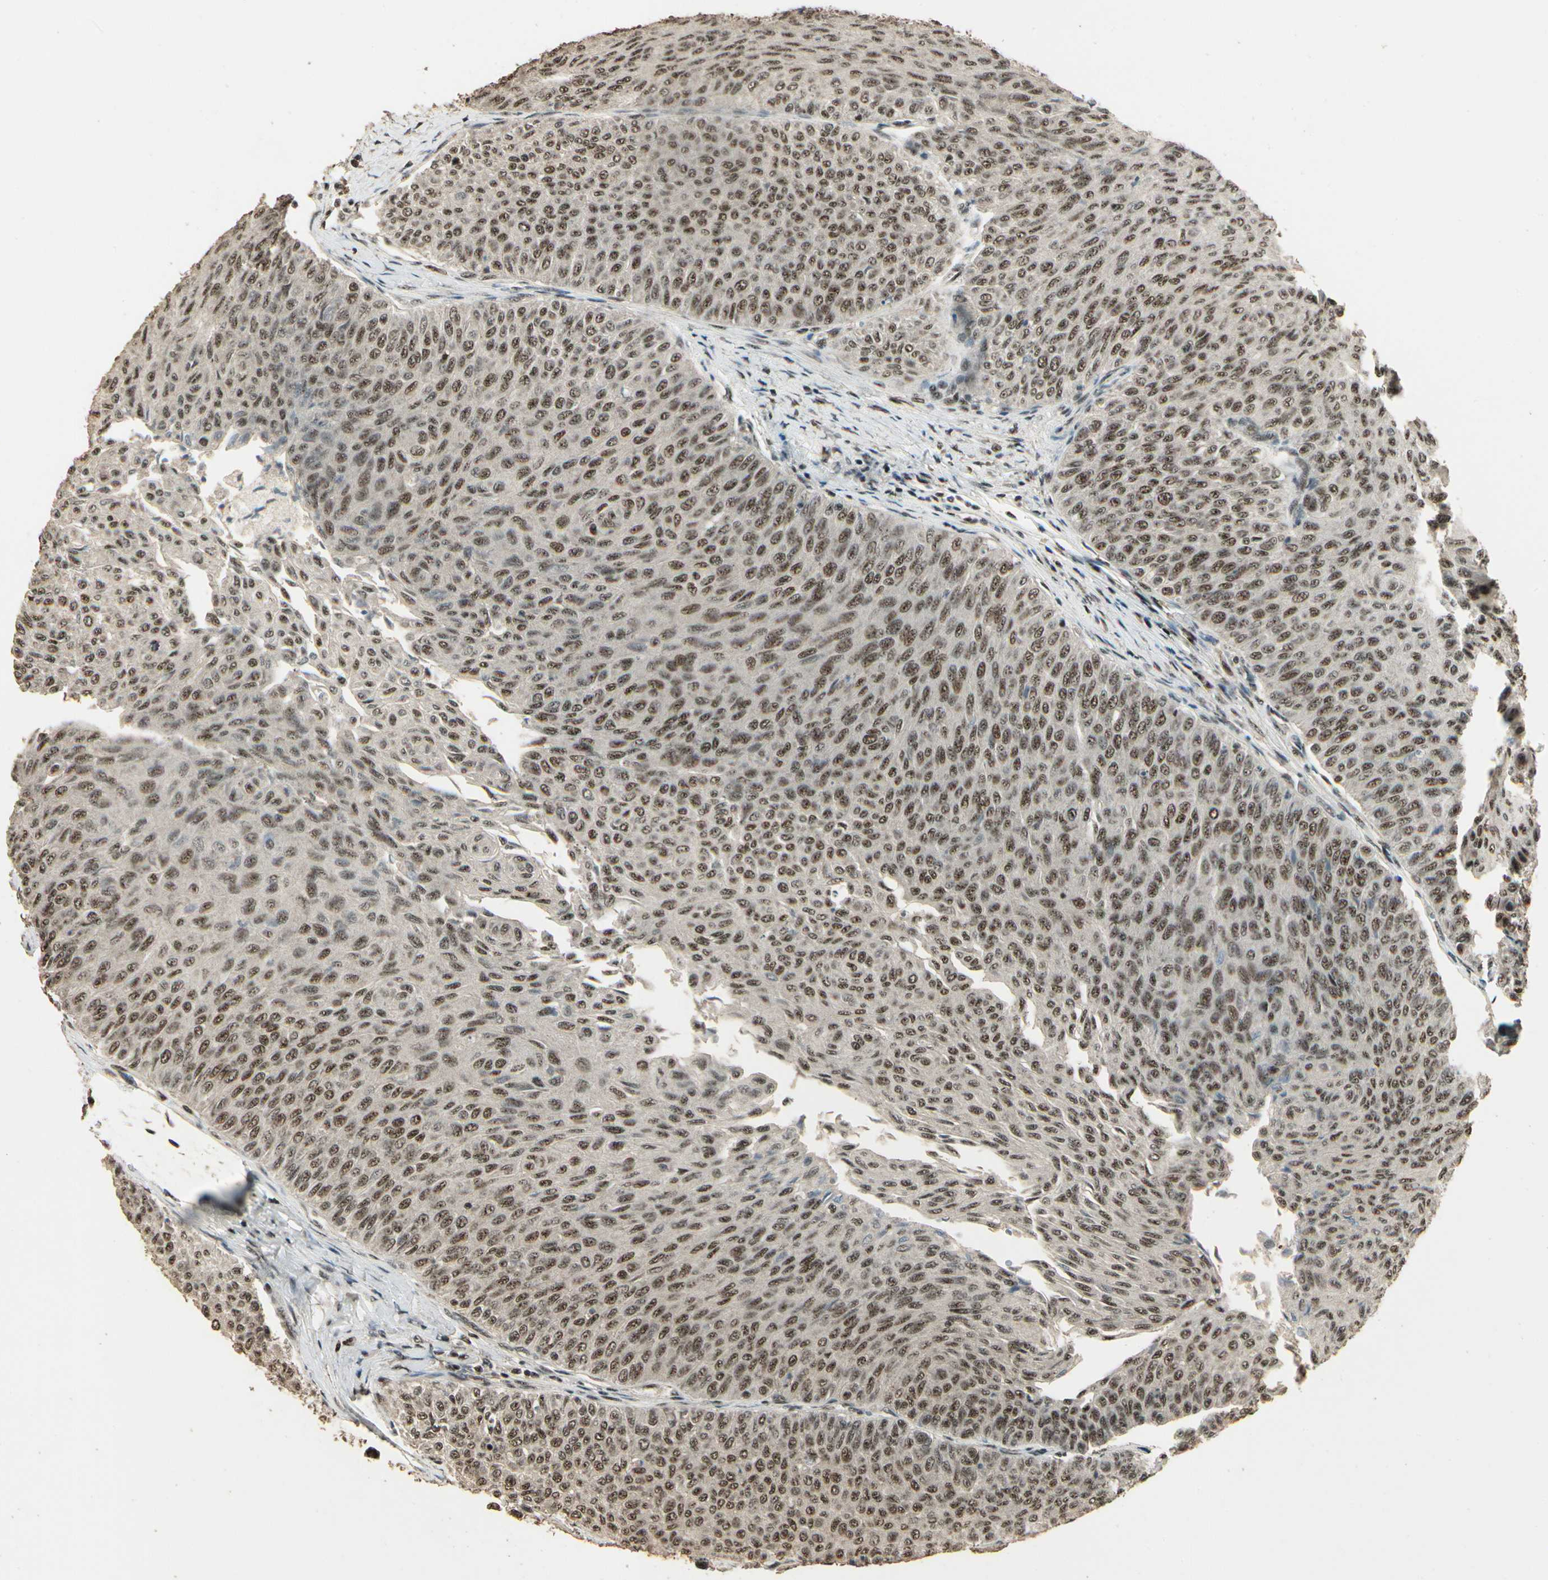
{"staining": {"intensity": "moderate", "quantity": ">75%", "location": "nuclear"}, "tissue": "urothelial cancer", "cell_type": "Tumor cells", "image_type": "cancer", "snomed": [{"axis": "morphology", "description": "Urothelial carcinoma, Low grade"}, {"axis": "topography", "description": "Urinary bladder"}], "caption": "Moderate nuclear staining for a protein is present in approximately >75% of tumor cells of low-grade urothelial carcinoma using IHC.", "gene": "RBM25", "patient": {"sex": "male", "age": 78}}